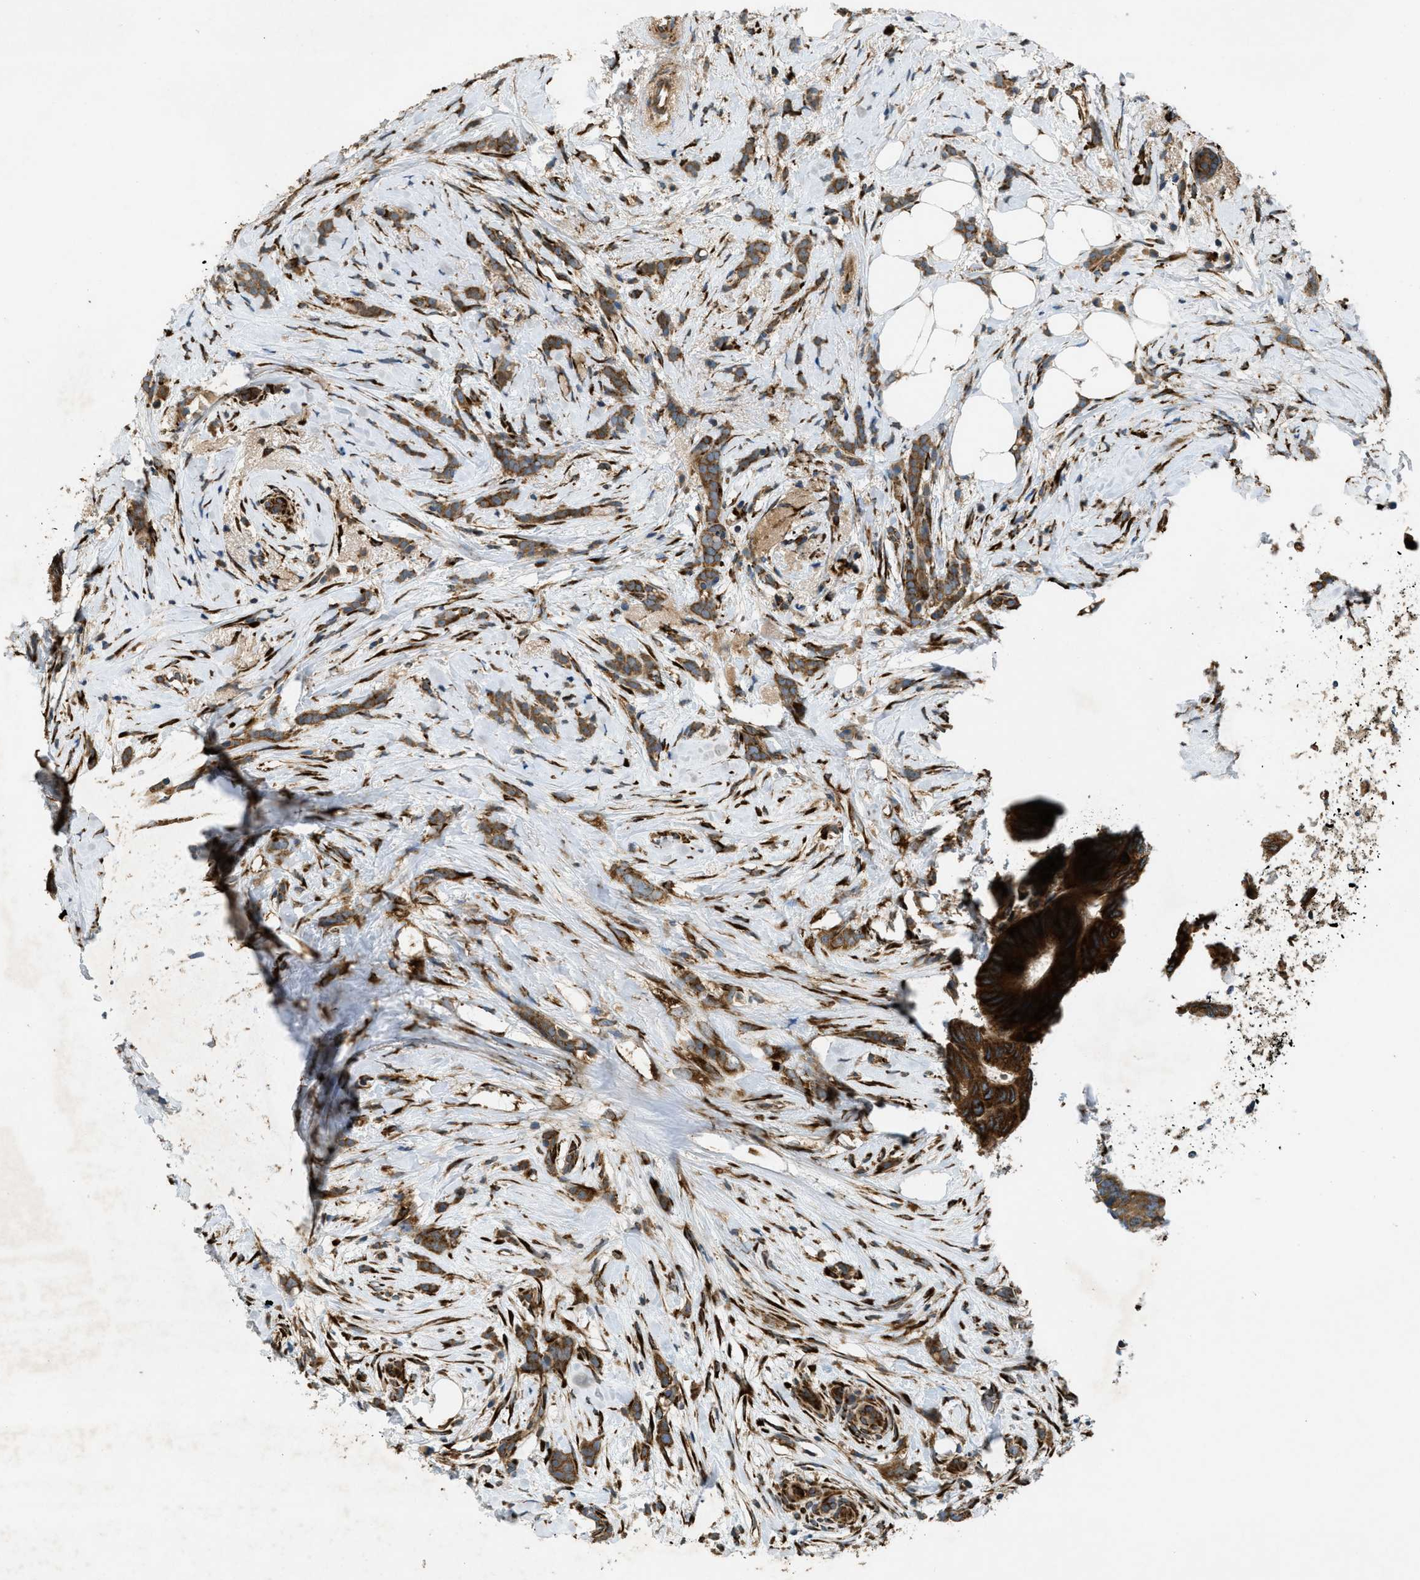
{"staining": {"intensity": "moderate", "quantity": ">75%", "location": "cytoplasmic/membranous"}, "tissue": "breast cancer", "cell_type": "Tumor cells", "image_type": "cancer", "snomed": [{"axis": "morphology", "description": "Lobular carcinoma, in situ"}, {"axis": "morphology", "description": "Lobular carcinoma"}, {"axis": "topography", "description": "Breast"}], "caption": "Immunohistochemical staining of human breast cancer demonstrates medium levels of moderate cytoplasmic/membranous protein positivity in approximately >75% of tumor cells. The staining is performed using DAB (3,3'-diaminobenzidine) brown chromogen to label protein expression. The nuclei are counter-stained blue using hematoxylin.", "gene": "PCDH18", "patient": {"sex": "female", "age": 41}}